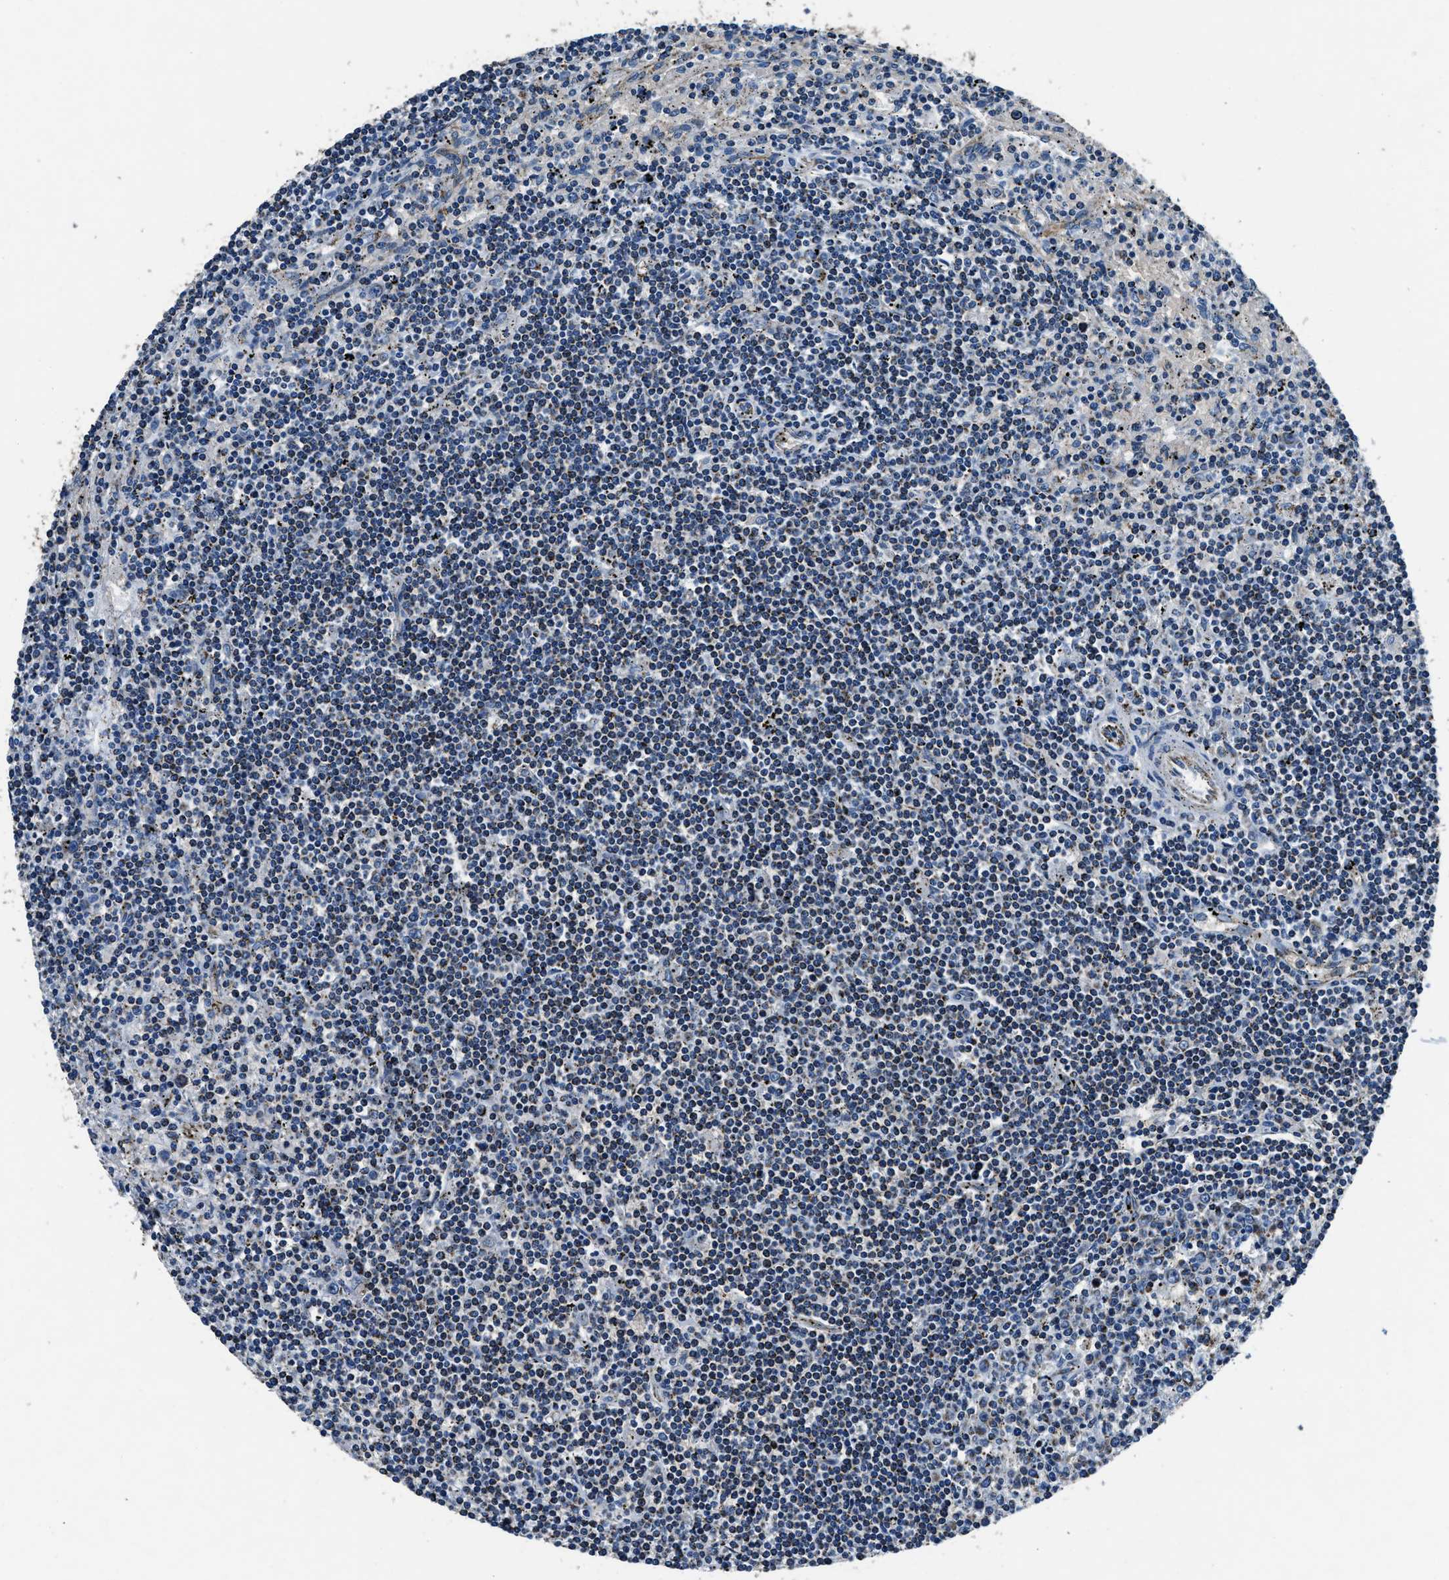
{"staining": {"intensity": "negative", "quantity": "none", "location": "none"}, "tissue": "lymphoma", "cell_type": "Tumor cells", "image_type": "cancer", "snomed": [{"axis": "morphology", "description": "Malignant lymphoma, non-Hodgkin's type, Low grade"}, {"axis": "topography", "description": "Spleen"}], "caption": "An immunohistochemistry (IHC) photomicrograph of lymphoma is shown. There is no staining in tumor cells of lymphoma.", "gene": "OGDH", "patient": {"sex": "male", "age": 76}}